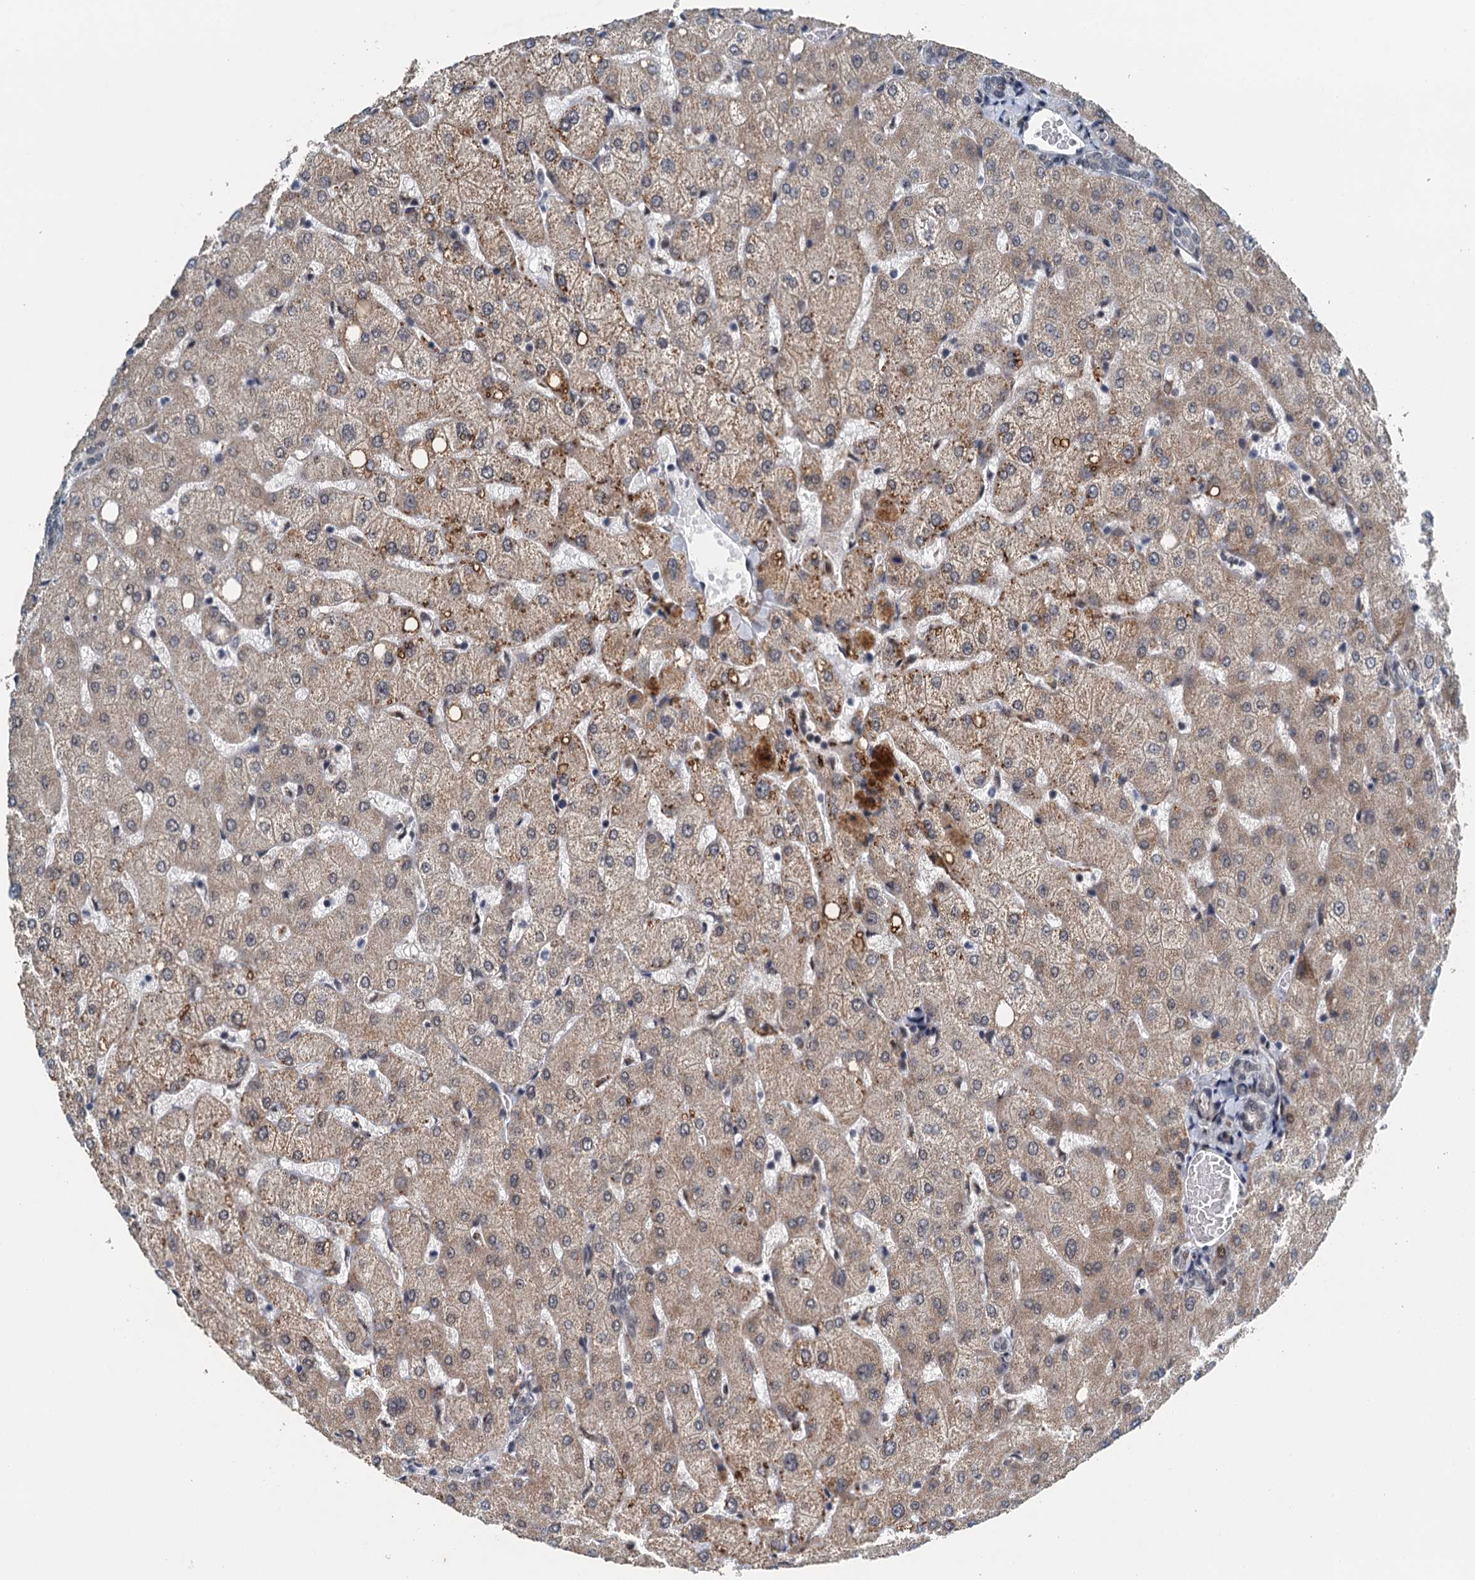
{"staining": {"intensity": "negative", "quantity": "none", "location": "none"}, "tissue": "liver", "cell_type": "Cholangiocytes", "image_type": "normal", "snomed": [{"axis": "morphology", "description": "Normal tissue, NOS"}, {"axis": "topography", "description": "Liver"}], "caption": "An IHC micrograph of normal liver is shown. There is no staining in cholangiocytes of liver.", "gene": "MTA3", "patient": {"sex": "female", "age": 54}}